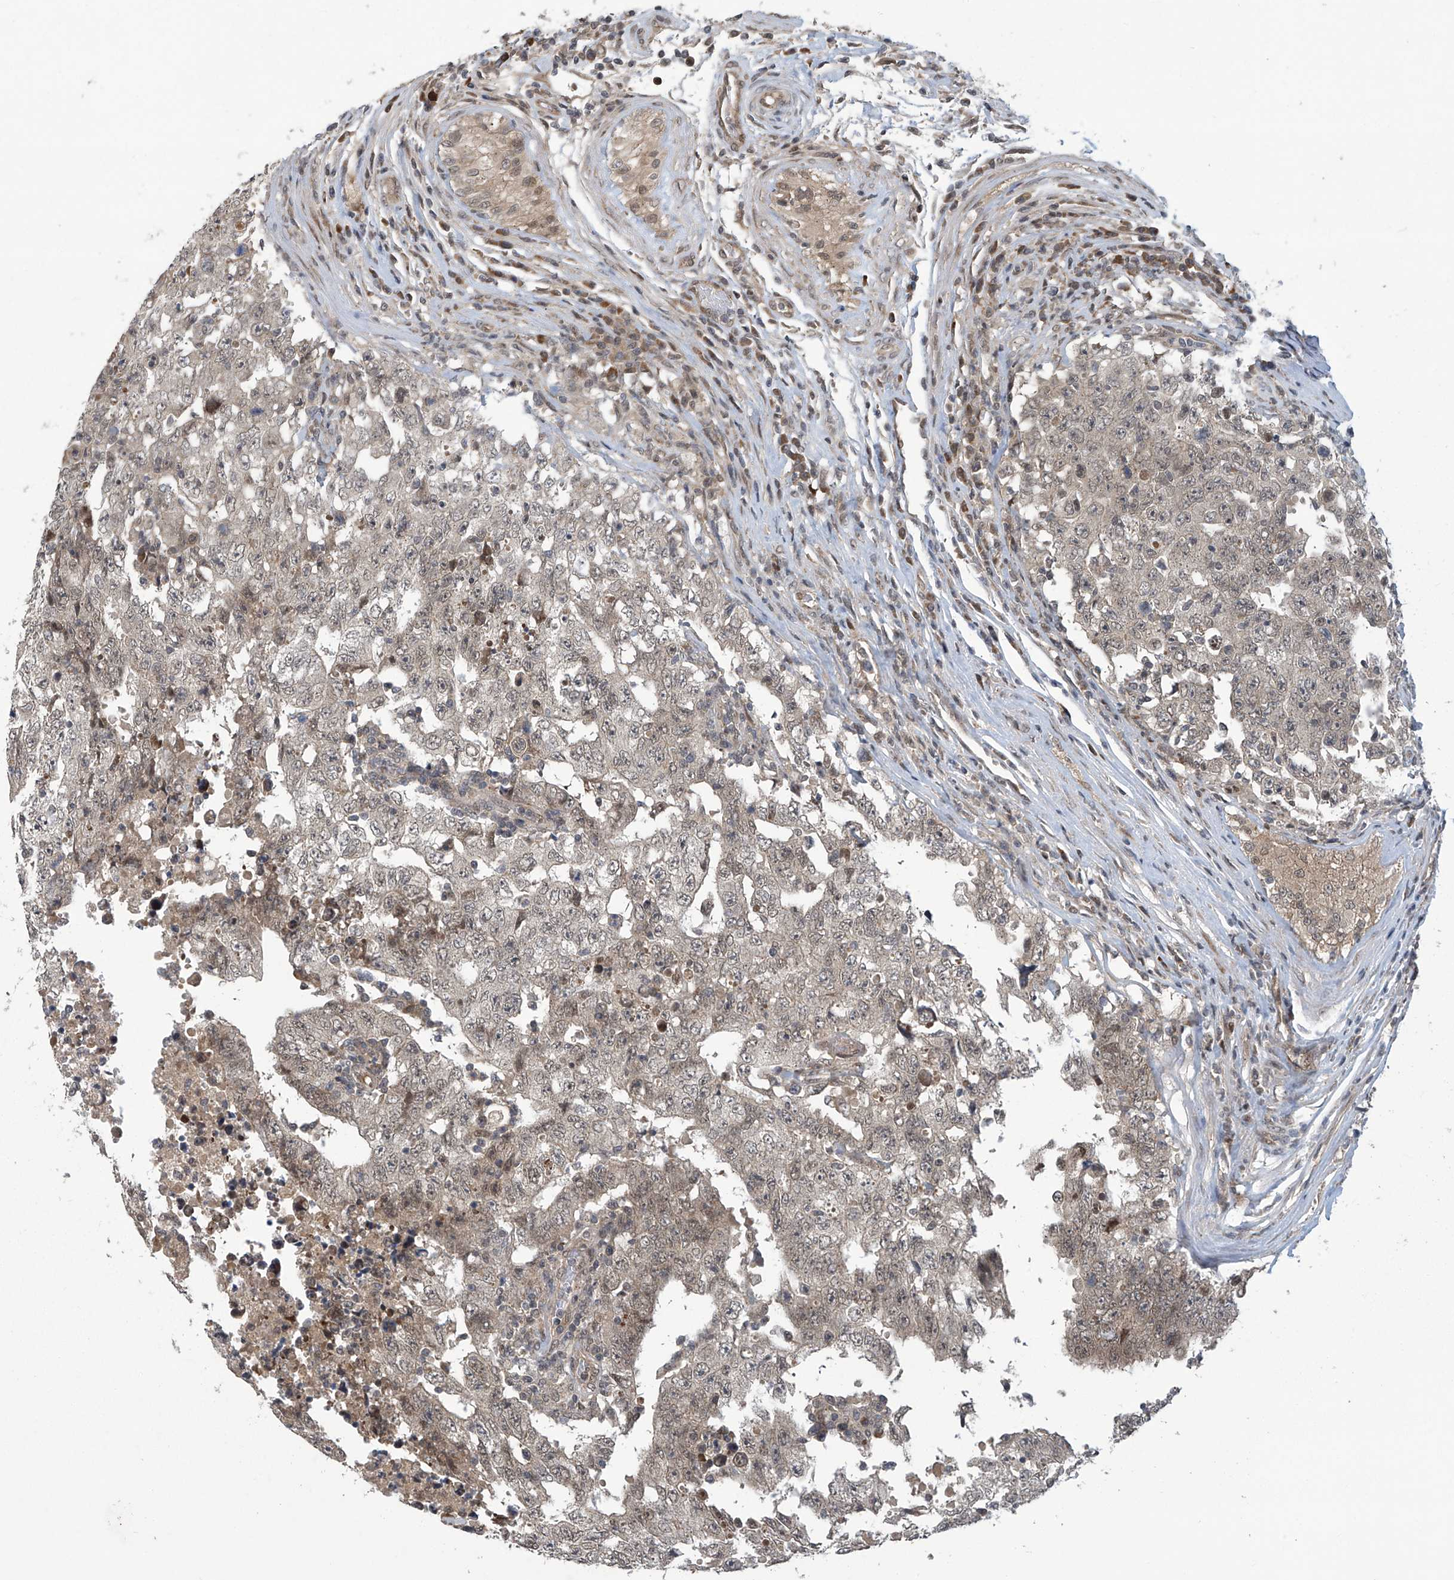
{"staining": {"intensity": "weak", "quantity": "25%-75%", "location": "nuclear"}, "tissue": "testis cancer", "cell_type": "Tumor cells", "image_type": "cancer", "snomed": [{"axis": "morphology", "description": "Carcinoma, Embryonal, NOS"}, {"axis": "topography", "description": "Testis"}], "caption": "The histopathology image demonstrates a brown stain indicating the presence of a protein in the nuclear of tumor cells in testis cancer. (DAB IHC, brown staining for protein, blue staining for nuclei).", "gene": "ABHD13", "patient": {"sex": "male", "age": 26}}